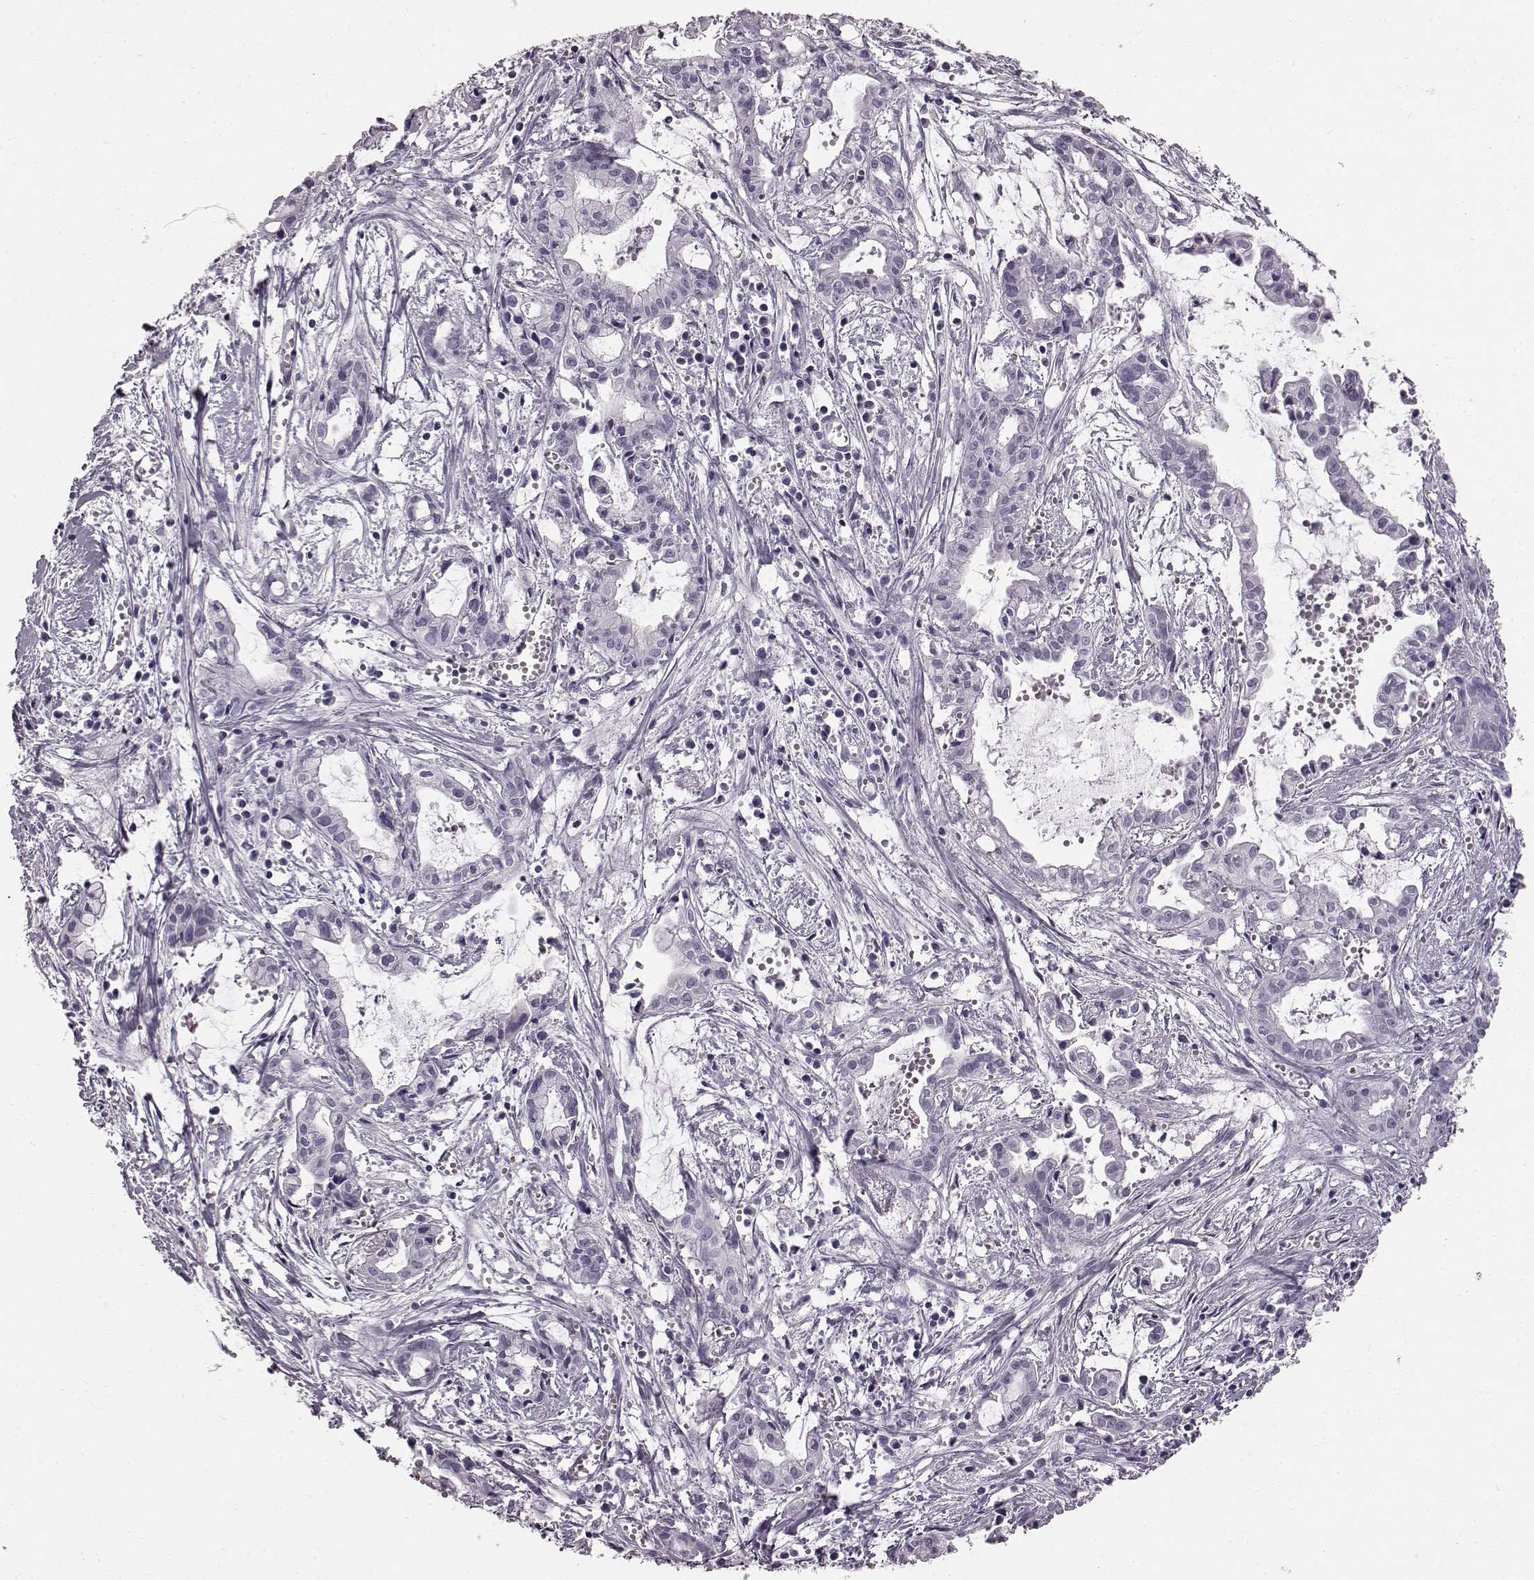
{"staining": {"intensity": "negative", "quantity": "none", "location": "none"}, "tissue": "pancreatic cancer", "cell_type": "Tumor cells", "image_type": "cancer", "snomed": [{"axis": "morphology", "description": "Adenocarcinoma, NOS"}, {"axis": "topography", "description": "Pancreas"}], "caption": "Immunohistochemistry of human adenocarcinoma (pancreatic) shows no expression in tumor cells.", "gene": "TCHHL1", "patient": {"sex": "male", "age": 48}}